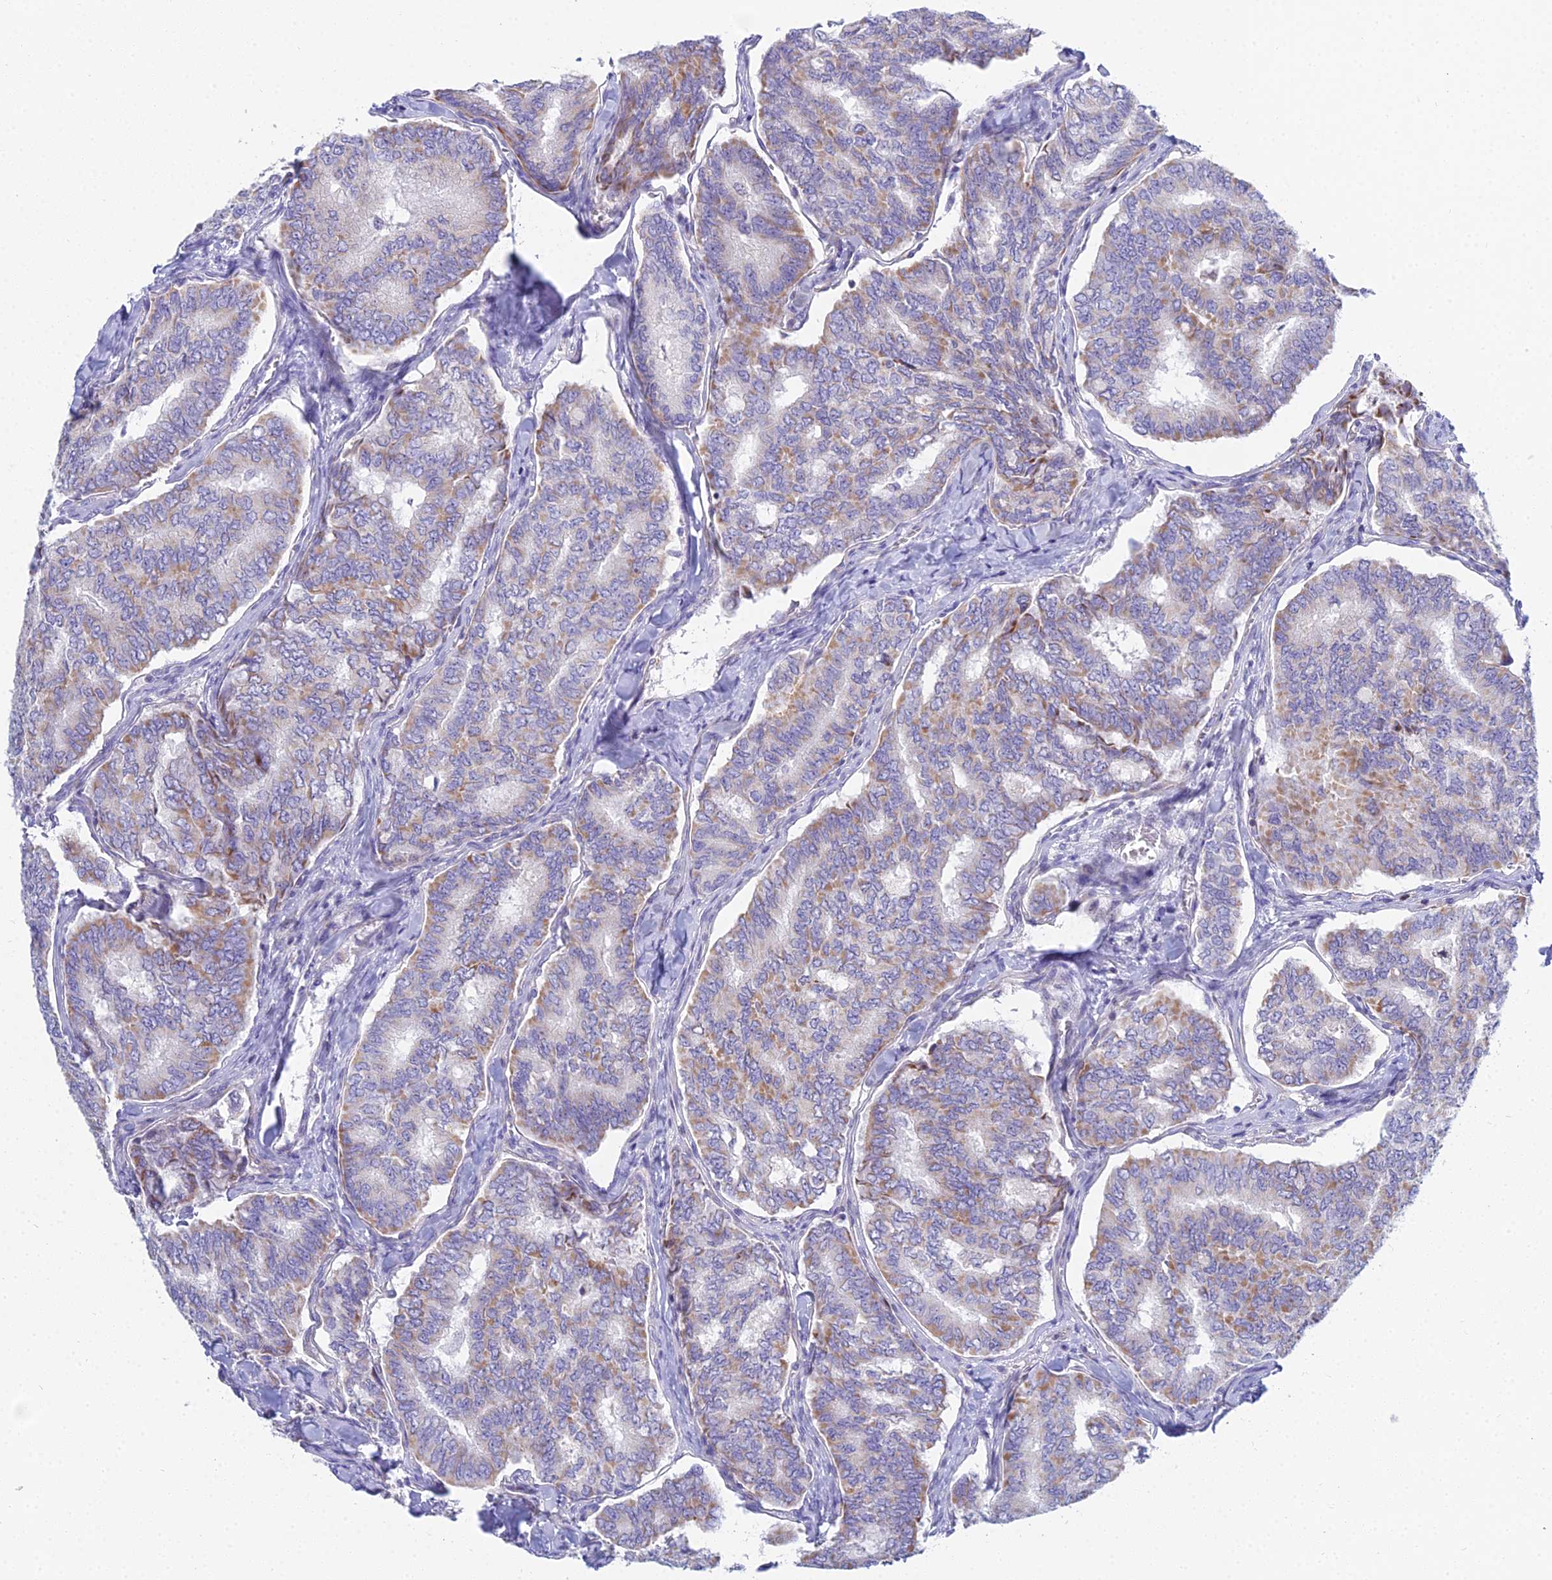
{"staining": {"intensity": "moderate", "quantity": "<25%", "location": "cytoplasmic/membranous"}, "tissue": "thyroid cancer", "cell_type": "Tumor cells", "image_type": "cancer", "snomed": [{"axis": "morphology", "description": "Papillary adenocarcinoma, NOS"}, {"axis": "topography", "description": "Thyroid gland"}], "caption": "IHC image of neoplastic tissue: thyroid cancer stained using immunohistochemistry shows low levels of moderate protein expression localized specifically in the cytoplasmic/membranous of tumor cells, appearing as a cytoplasmic/membranous brown color.", "gene": "PRR13", "patient": {"sex": "female", "age": 35}}